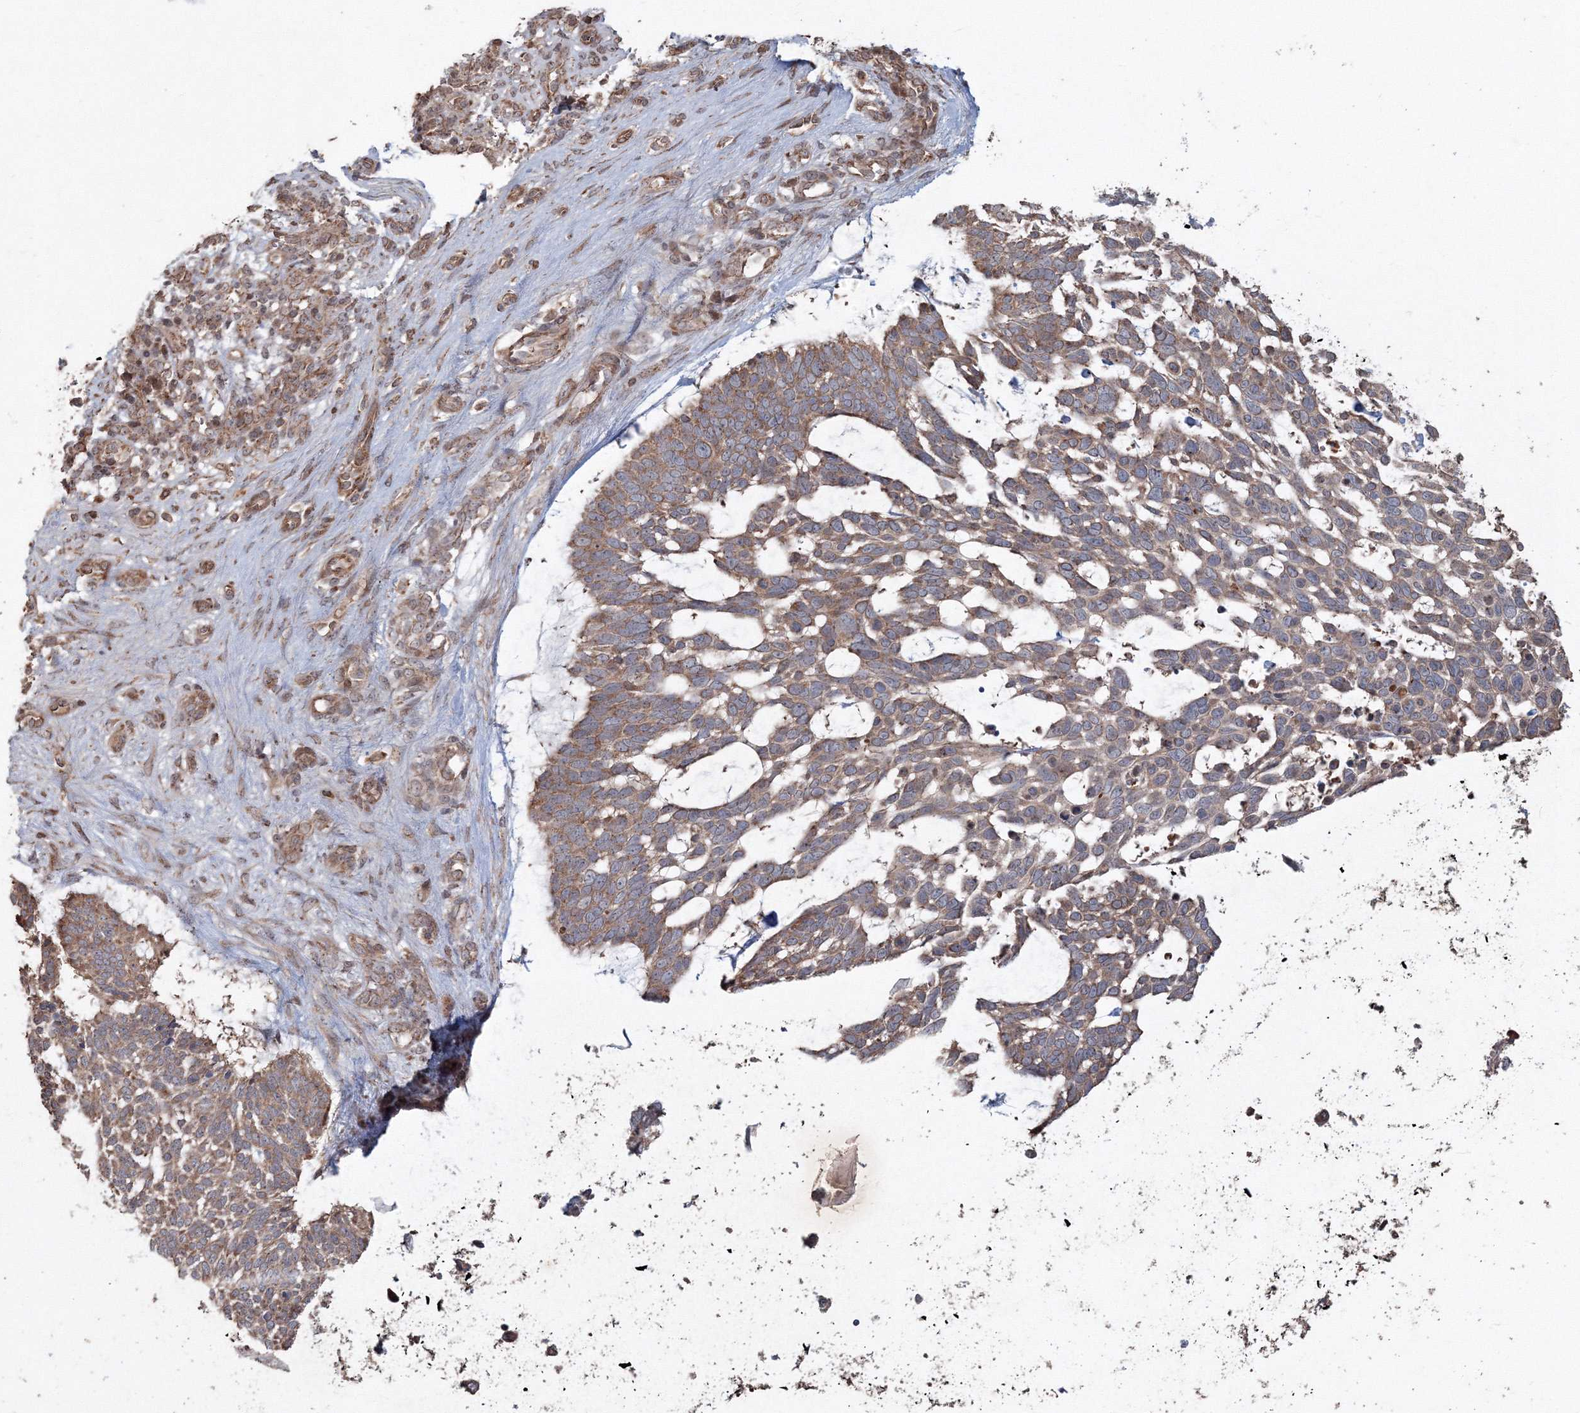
{"staining": {"intensity": "moderate", "quantity": ">75%", "location": "cytoplasmic/membranous"}, "tissue": "skin cancer", "cell_type": "Tumor cells", "image_type": "cancer", "snomed": [{"axis": "morphology", "description": "Basal cell carcinoma"}, {"axis": "topography", "description": "Skin"}], "caption": "Immunohistochemical staining of human skin cancer (basal cell carcinoma) demonstrates moderate cytoplasmic/membranous protein positivity in about >75% of tumor cells.", "gene": "ANAPC16", "patient": {"sex": "male", "age": 88}}